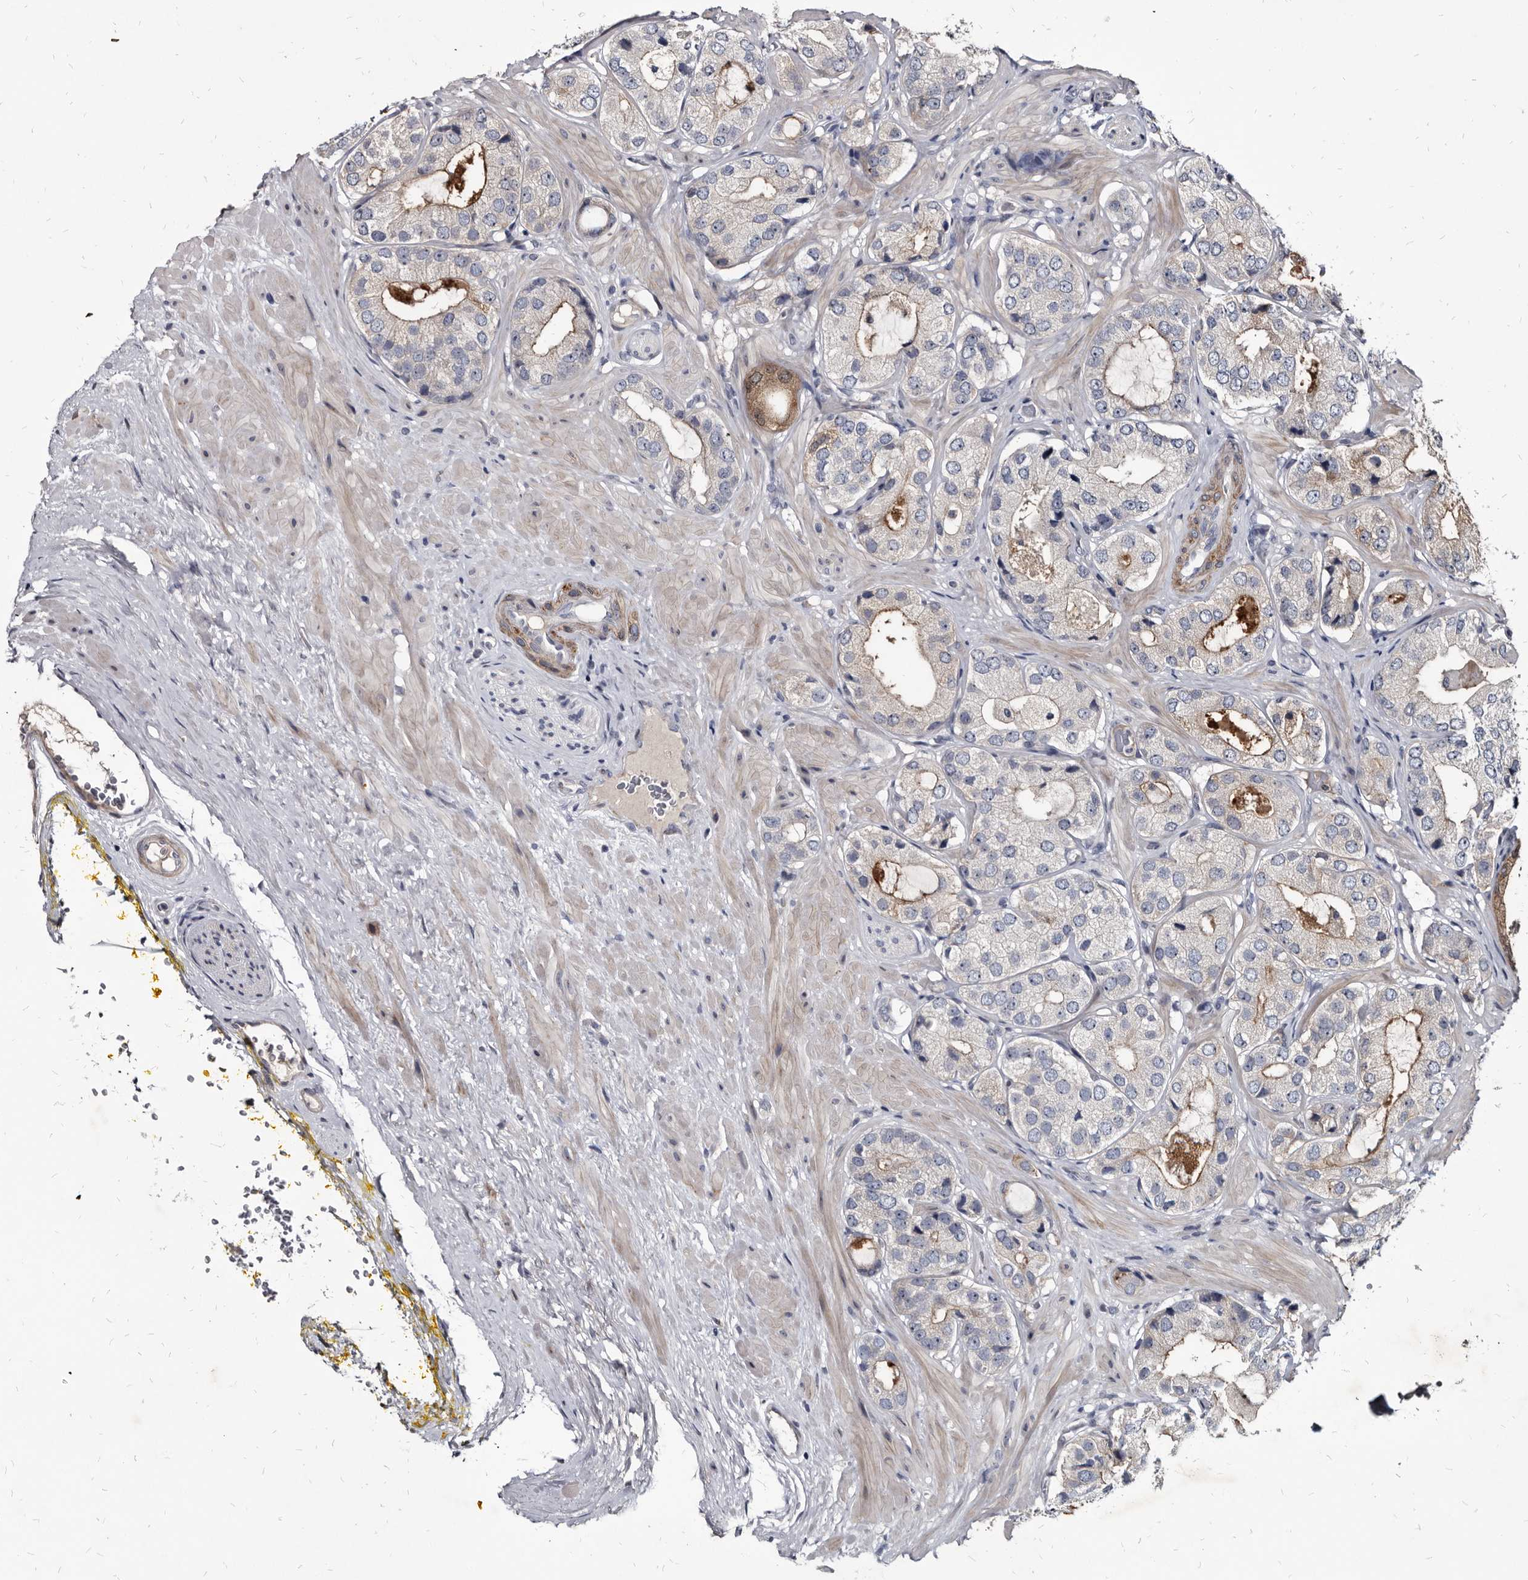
{"staining": {"intensity": "weak", "quantity": "25%-75%", "location": "cytoplasmic/membranous"}, "tissue": "prostate cancer", "cell_type": "Tumor cells", "image_type": "cancer", "snomed": [{"axis": "morphology", "description": "Adenocarcinoma, High grade"}, {"axis": "topography", "description": "Prostate"}], "caption": "IHC of prostate cancer (adenocarcinoma (high-grade)) exhibits low levels of weak cytoplasmic/membranous staining in about 25%-75% of tumor cells. (Brightfield microscopy of DAB IHC at high magnification).", "gene": "PRSS8", "patient": {"sex": "male", "age": 59}}